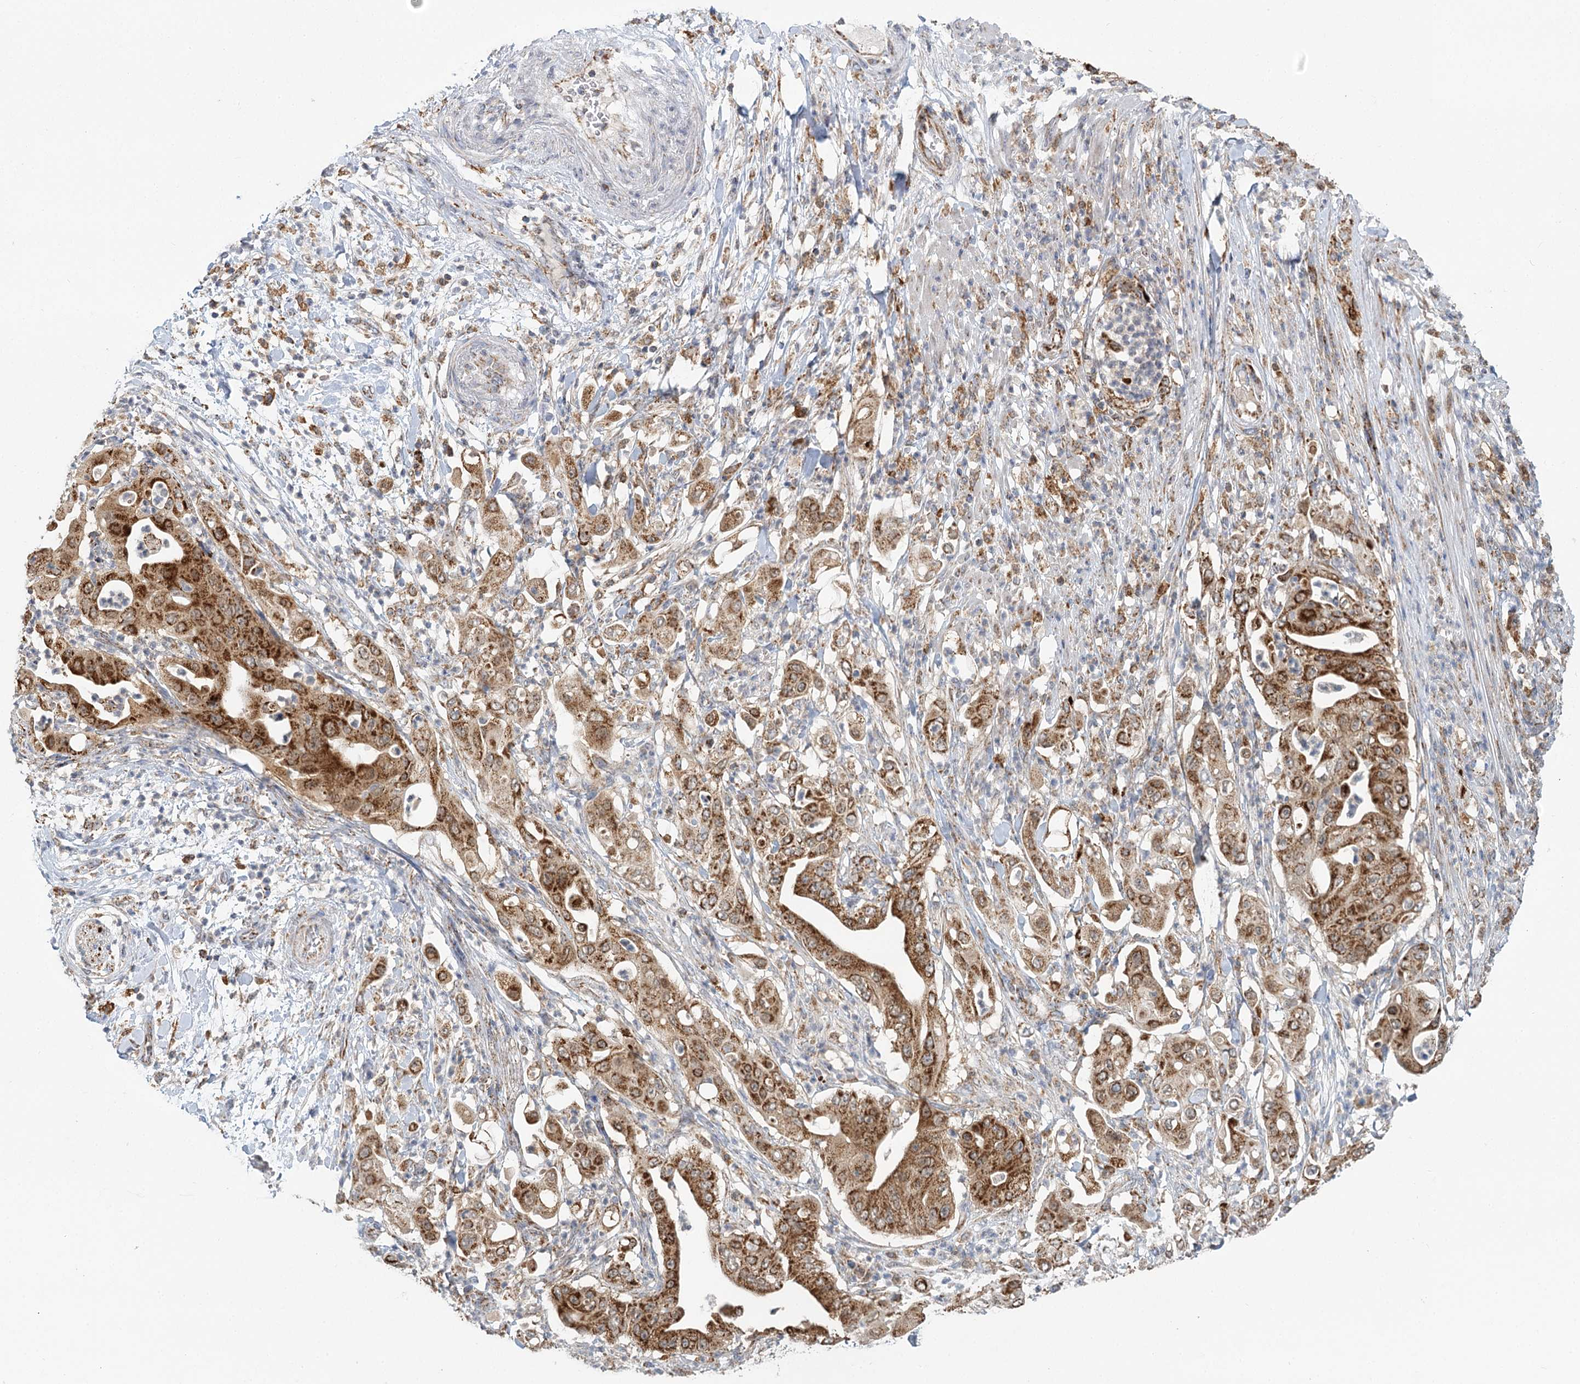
{"staining": {"intensity": "strong", "quantity": ">75%", "location": "cytoplasmic/membranous"}, "tissue": "pancreatic cancer", "cell_type": "Tumor cells", "image_type": "cancer", "snomed": [{"axis": "morphology", "description": "Adenocarcinoma, NOS"}, {"axis": "topography", "description": "Pancreas"}], "caption": "IHC (DAB (3,3'-diaminobenzidine)) staining of human pancreatic cancer (adenocarcinoma) demonstrates strong cytoplasmic/membranous protein positivity in about >75% of tumor cells.", "gene": "TAS1R1", "patient": {"sex": "female", "age": 77}}